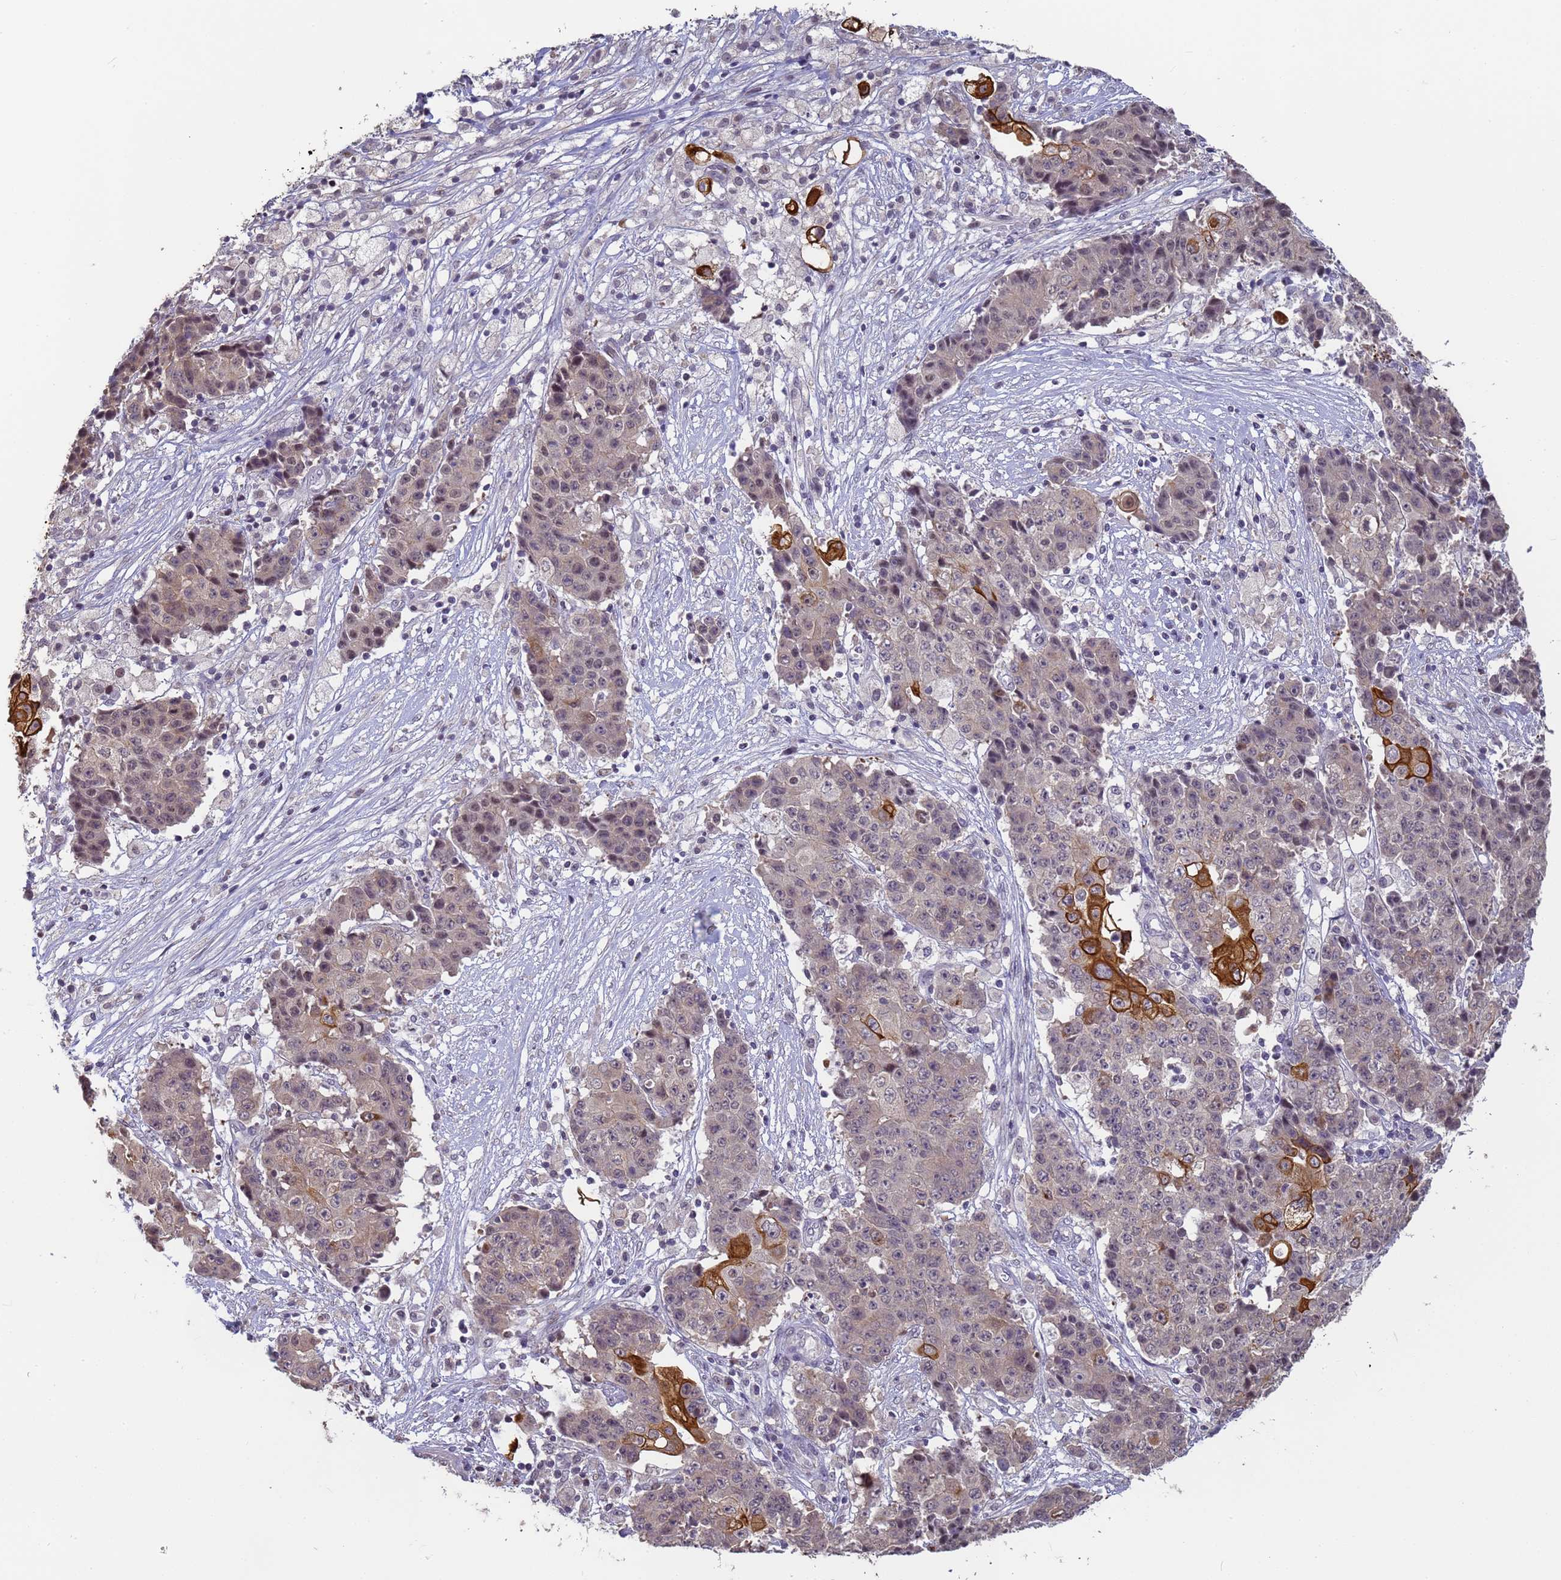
{"staining": {"intensity": "strong", "quantity": "<25%", "location": "cytoplasmic/membranous,nuclear"}, "tissue": "ovarian cancer", "cell_type": "Tumor cells", "image_type": "cancer", "snomed": [{"axis": "morphology", "description": "Carcinoma, endometroid"}, {"axis": "topography", "description": "Ovary"}], "caption": "Immunohistochemical staining of ovarian endometroid carcinoma demonstrates medium levels of strong cytoplasmic/membranous and nuclear protein staining in about <25% of tumor cells.", "gene": "VWA3A", "patient": {"sex": "female", "age": 42}}